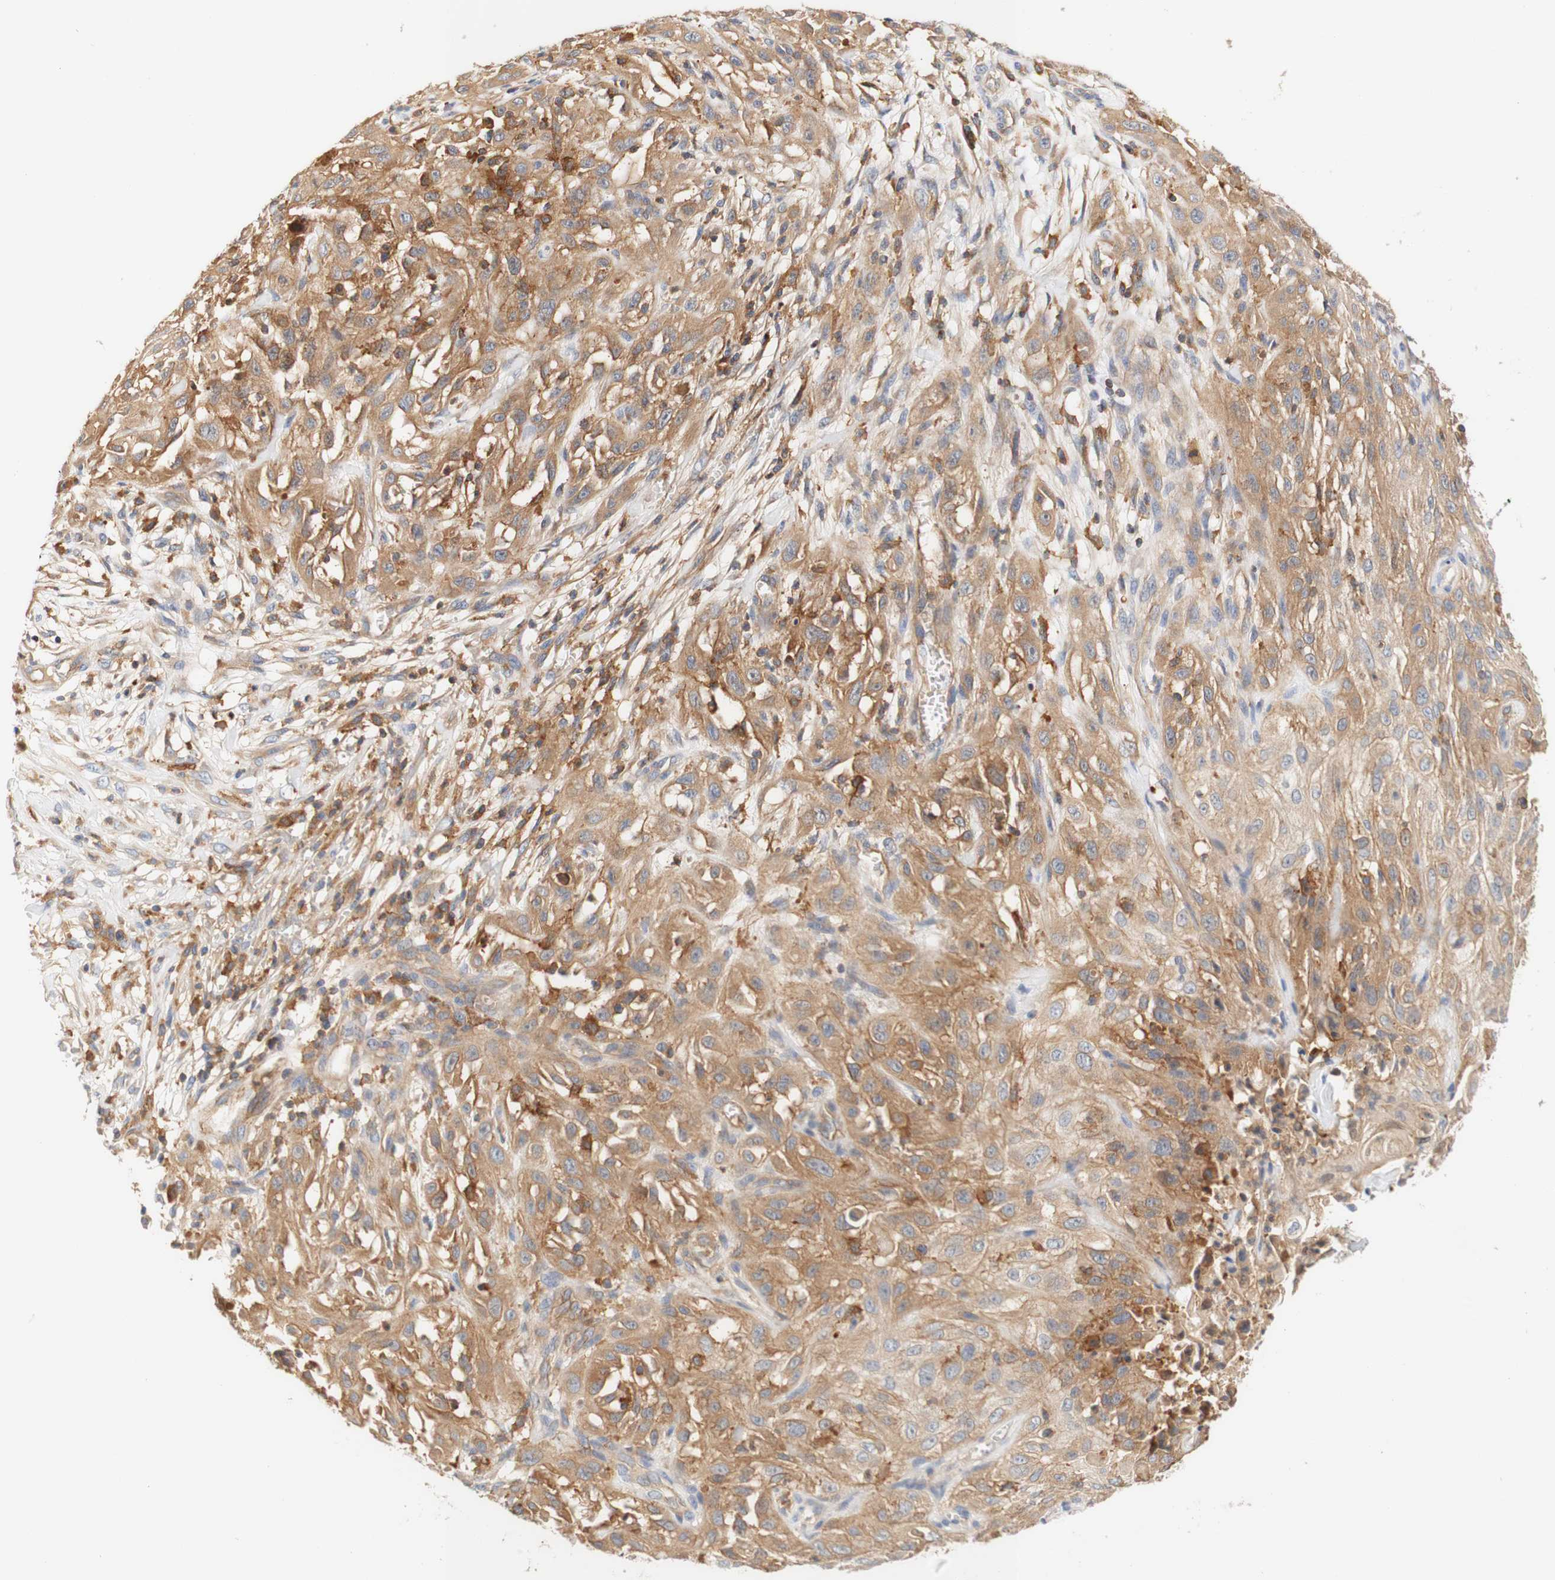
{"staining": {"intensity": "moderate", "quantity": "25%-75%", "location": "cytoplasmic/membranous"}, "tissue": "skin cancer", "cell_type": "Tumor cells", "image_type": "cancer", "snomed": [{"axis": "morphology", "description": "Squamous cell carcinoma, NOS"}, {"axis": "topography", "description": "Skin"}], "caption": "Human squamous cell carcinoma (skin) stained with a protein marker exhibits moderate staining in tumor cells.", "gene": "PCDH7", "patient": {"sex": "male", "age": 75}}